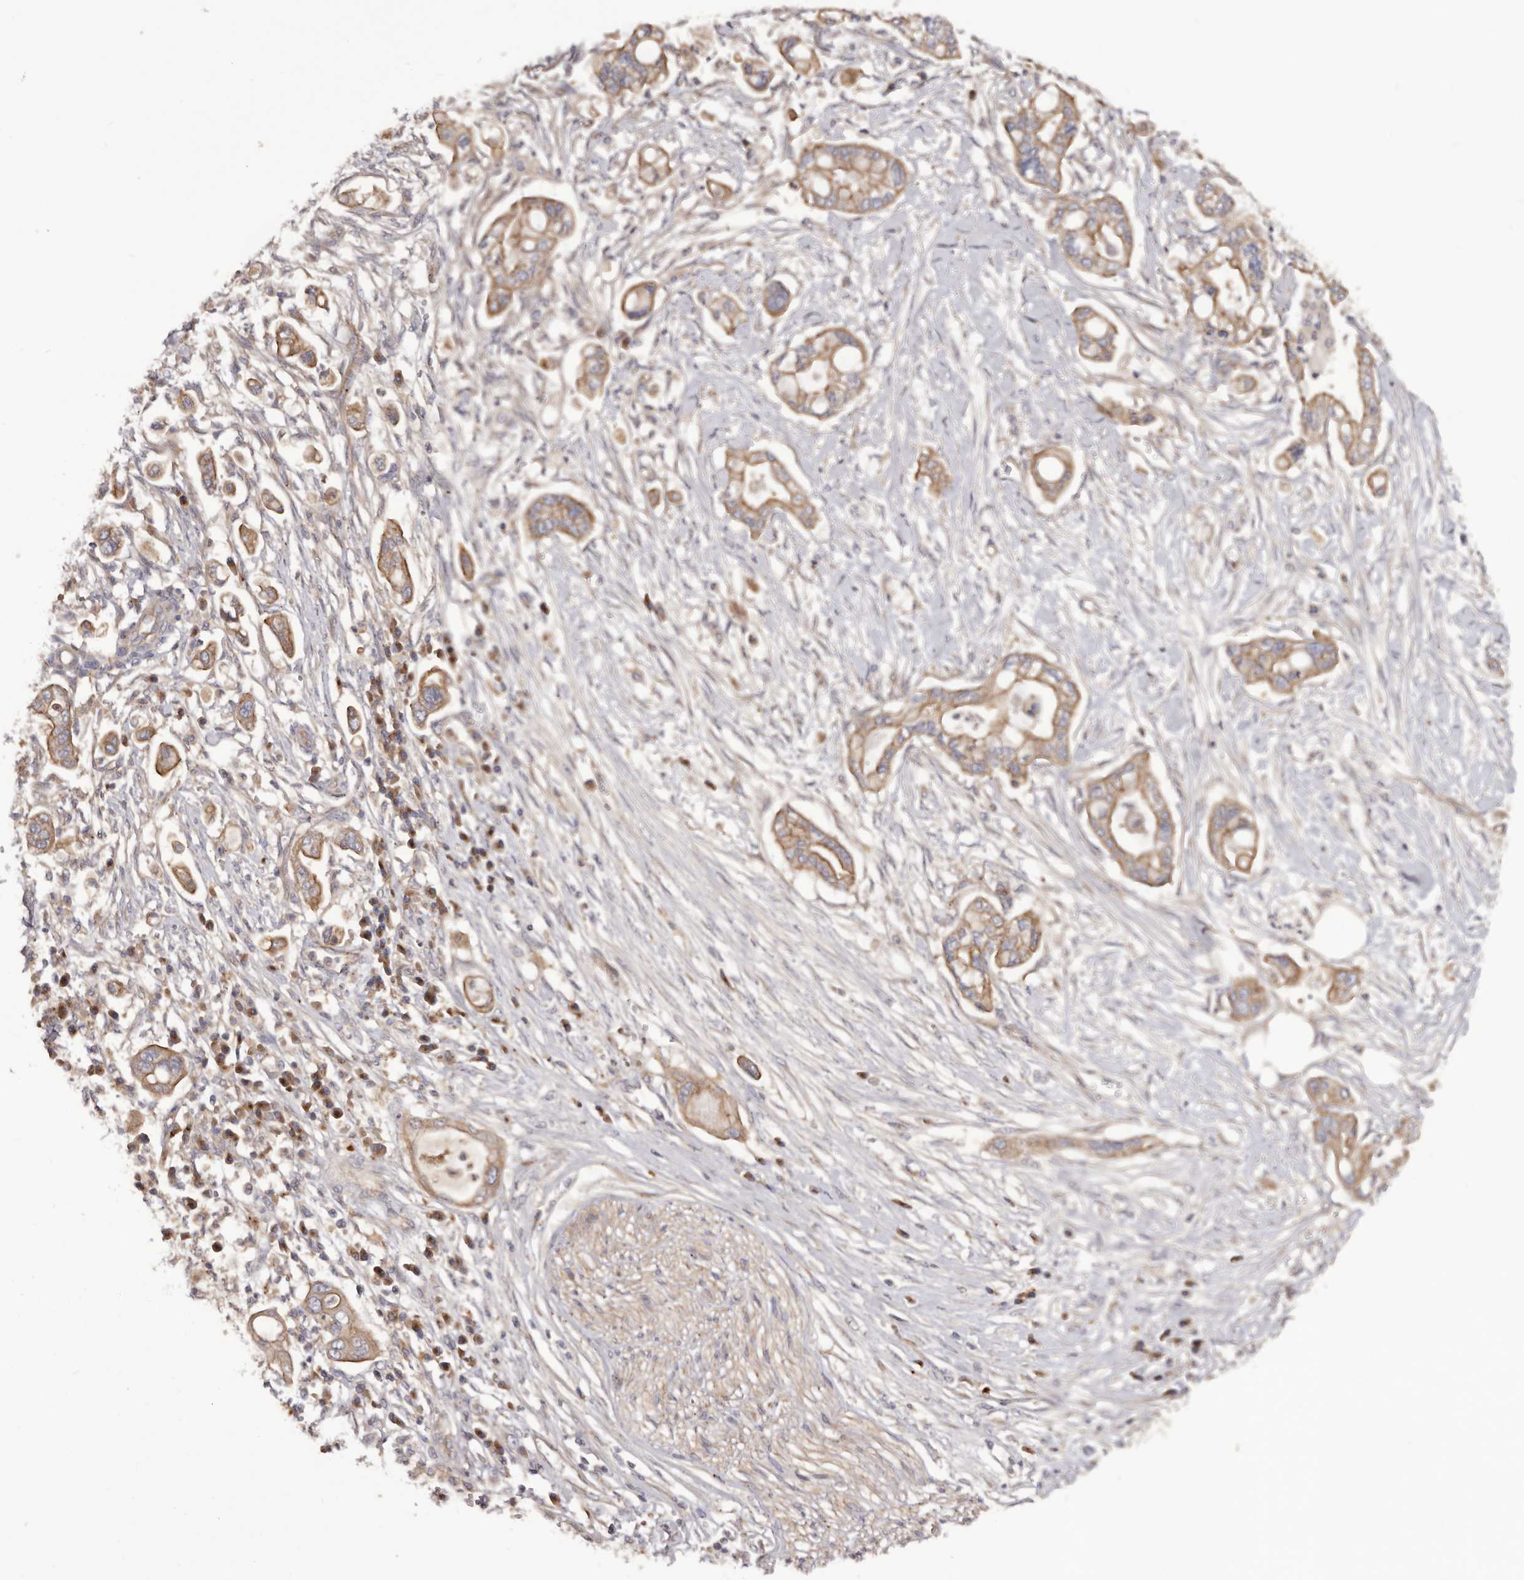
{"staining": {"intensity": "moderate", "quantity": ">75%", "location": "cytoplasmic/membranous"}, "tissue": "pancreatic cancer", "cell_type": "Tumor cells", "image_type": "cancer", "snomed": [{"axis": "morphology", "description": "Adenocarcinoma, NOS"}, {"axis": "topography", "description": "Pancreas"}], "caption": "Immunohistochemistry (IHC) image of neoplastic tissue: adenocarcinoma (pancreatic) stained using immunohistochemistry (IHC) displays medium levels of moderate protein expression localized specifically in the cytoplasmic/membranous of tumor cells, appearing as a cytoplasmic/membranous brown color.", "gene": "INKA2", "patient": {"sex": "male", "age": 68}}